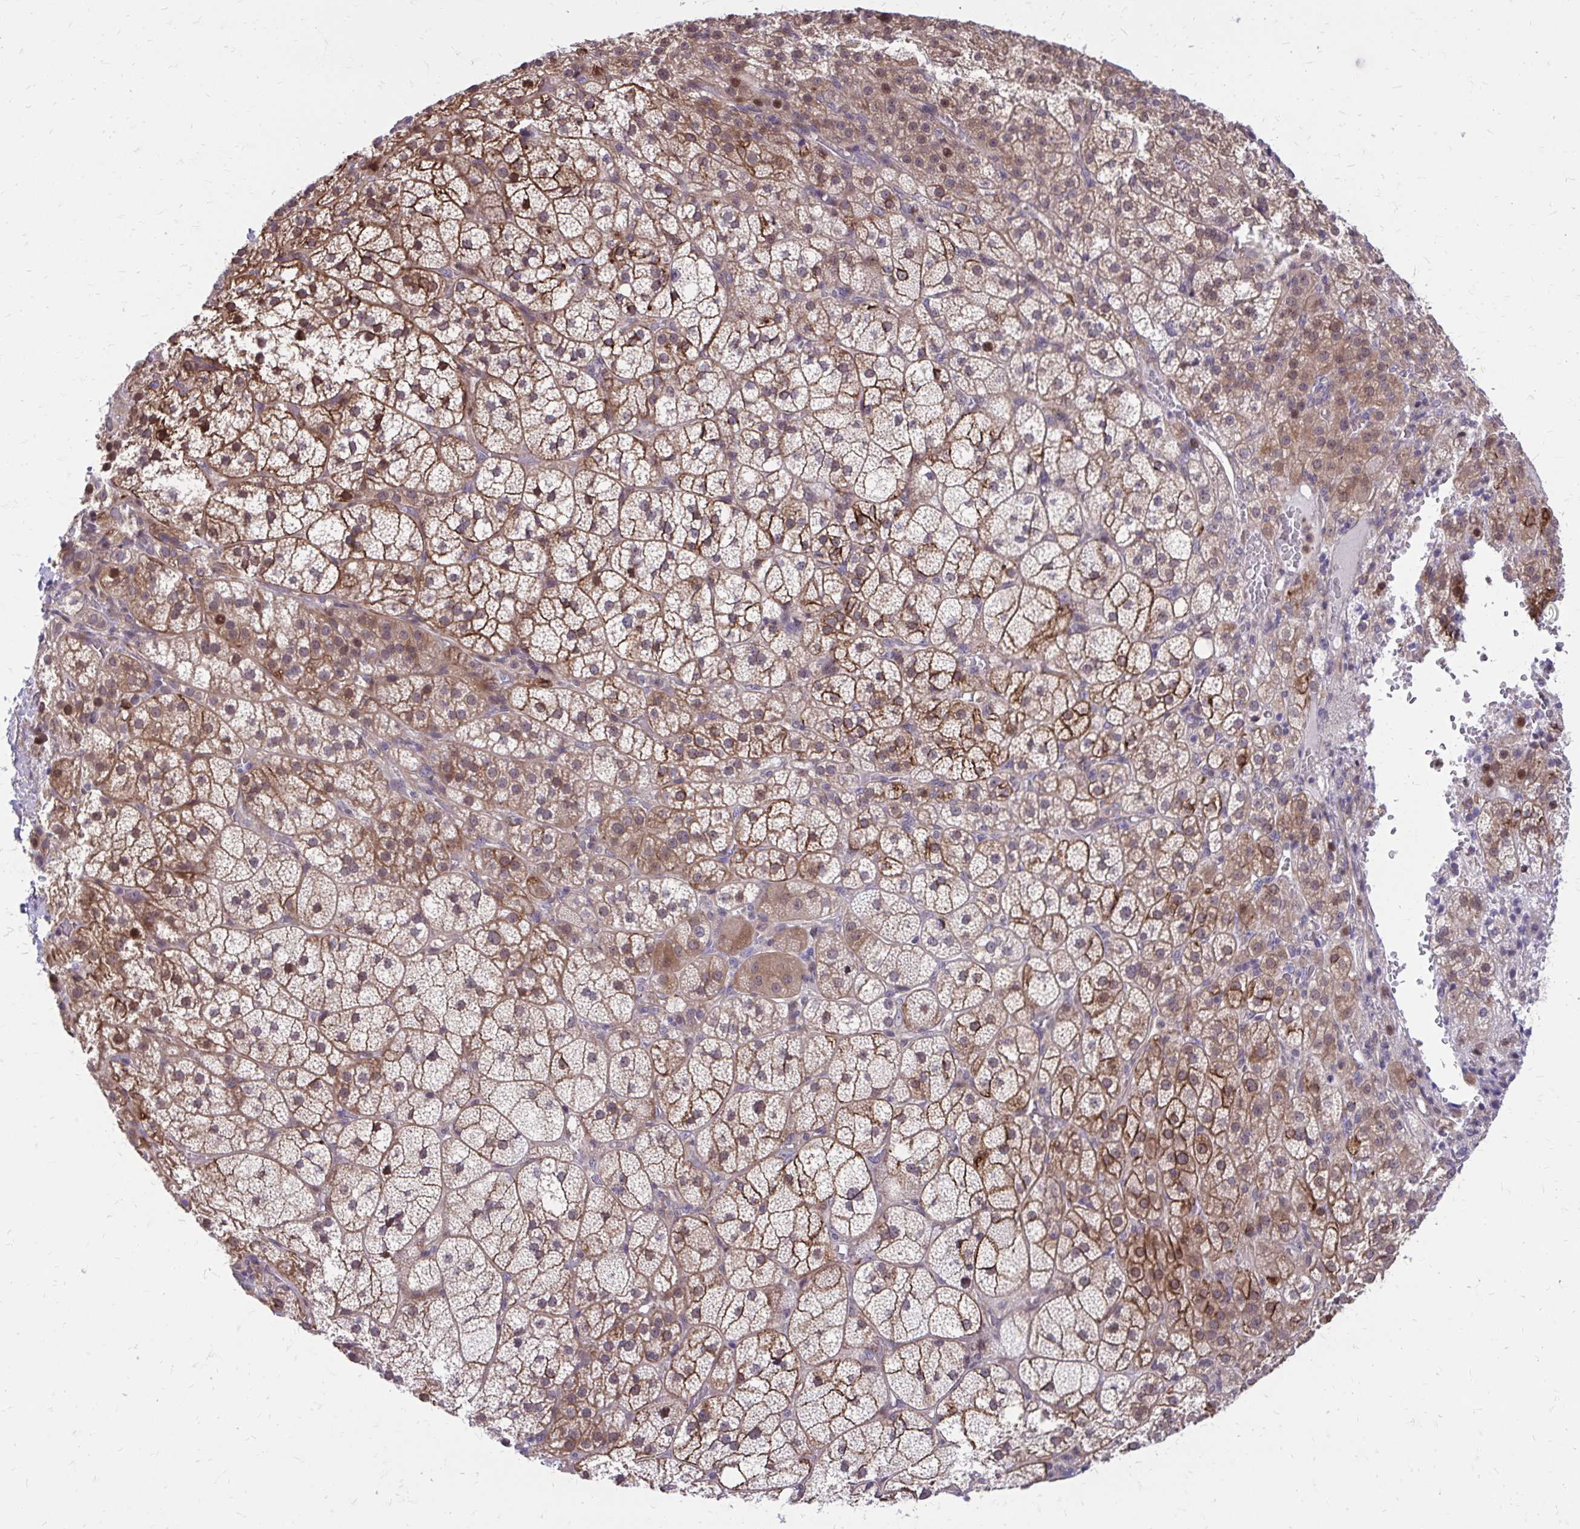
{"staining": {"intensity": "strong", "quantity": ">75%", "location": "cytoplasmic/membranous,nuclear"}, "tissue": "adrenal gland", "cell_type": "Glandular cells", "image_type": "normal", "snomed": [{"axis": "morphology", "description": "Normal tissue, NOS"}, {"axis": "topography", "description": "Adrenal gland"}], "caption": "This is a micrograph of immunohistochemistry staining of normal adrenal gland, which shows strong positivity in the cytoplasmic/membranous,nuclear of glandular cells.", "gene": "ANKRD30B", "patient": {"sex": "female", "age": 60}}